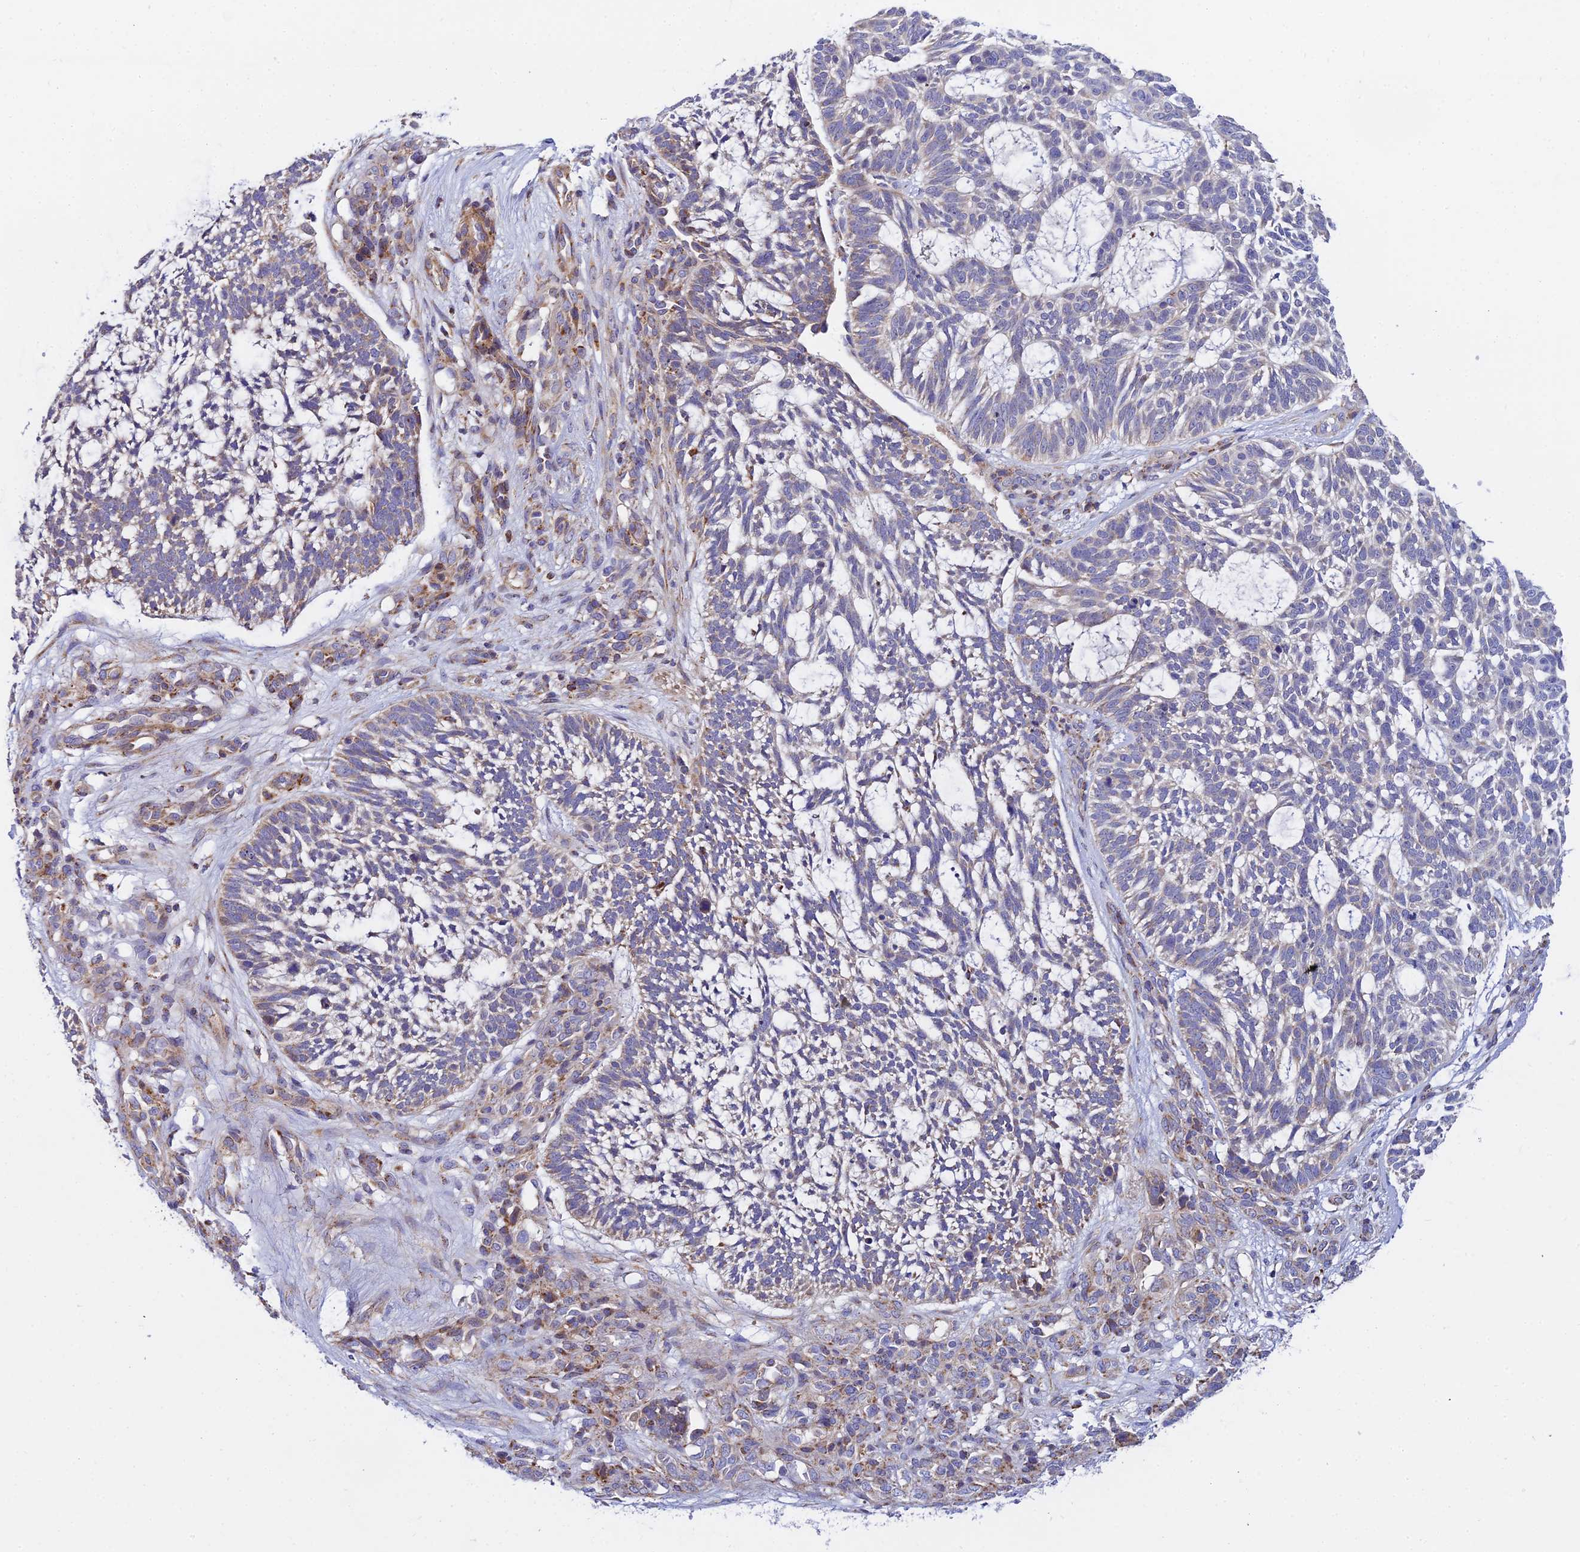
{"staining": {"intensity": "weak", "quantity": "<25%", "location": "cytoplasmic/membranous"}, "tissue": "skin cancer", "cell_type": "Tumor cells", "image_type": "cancer", "snomed": [{"axis": "morphology", "description": "Basal cell carcinoma"}, {"axis": "topography", "description": "Skin"}], "caption": "An image of basal cell carcinoma (skin) stained for a protein demonstrates no brown staining in tumor cells.", "gene": "ACOT2", "patient": {"sex": "male", "age": 88}}